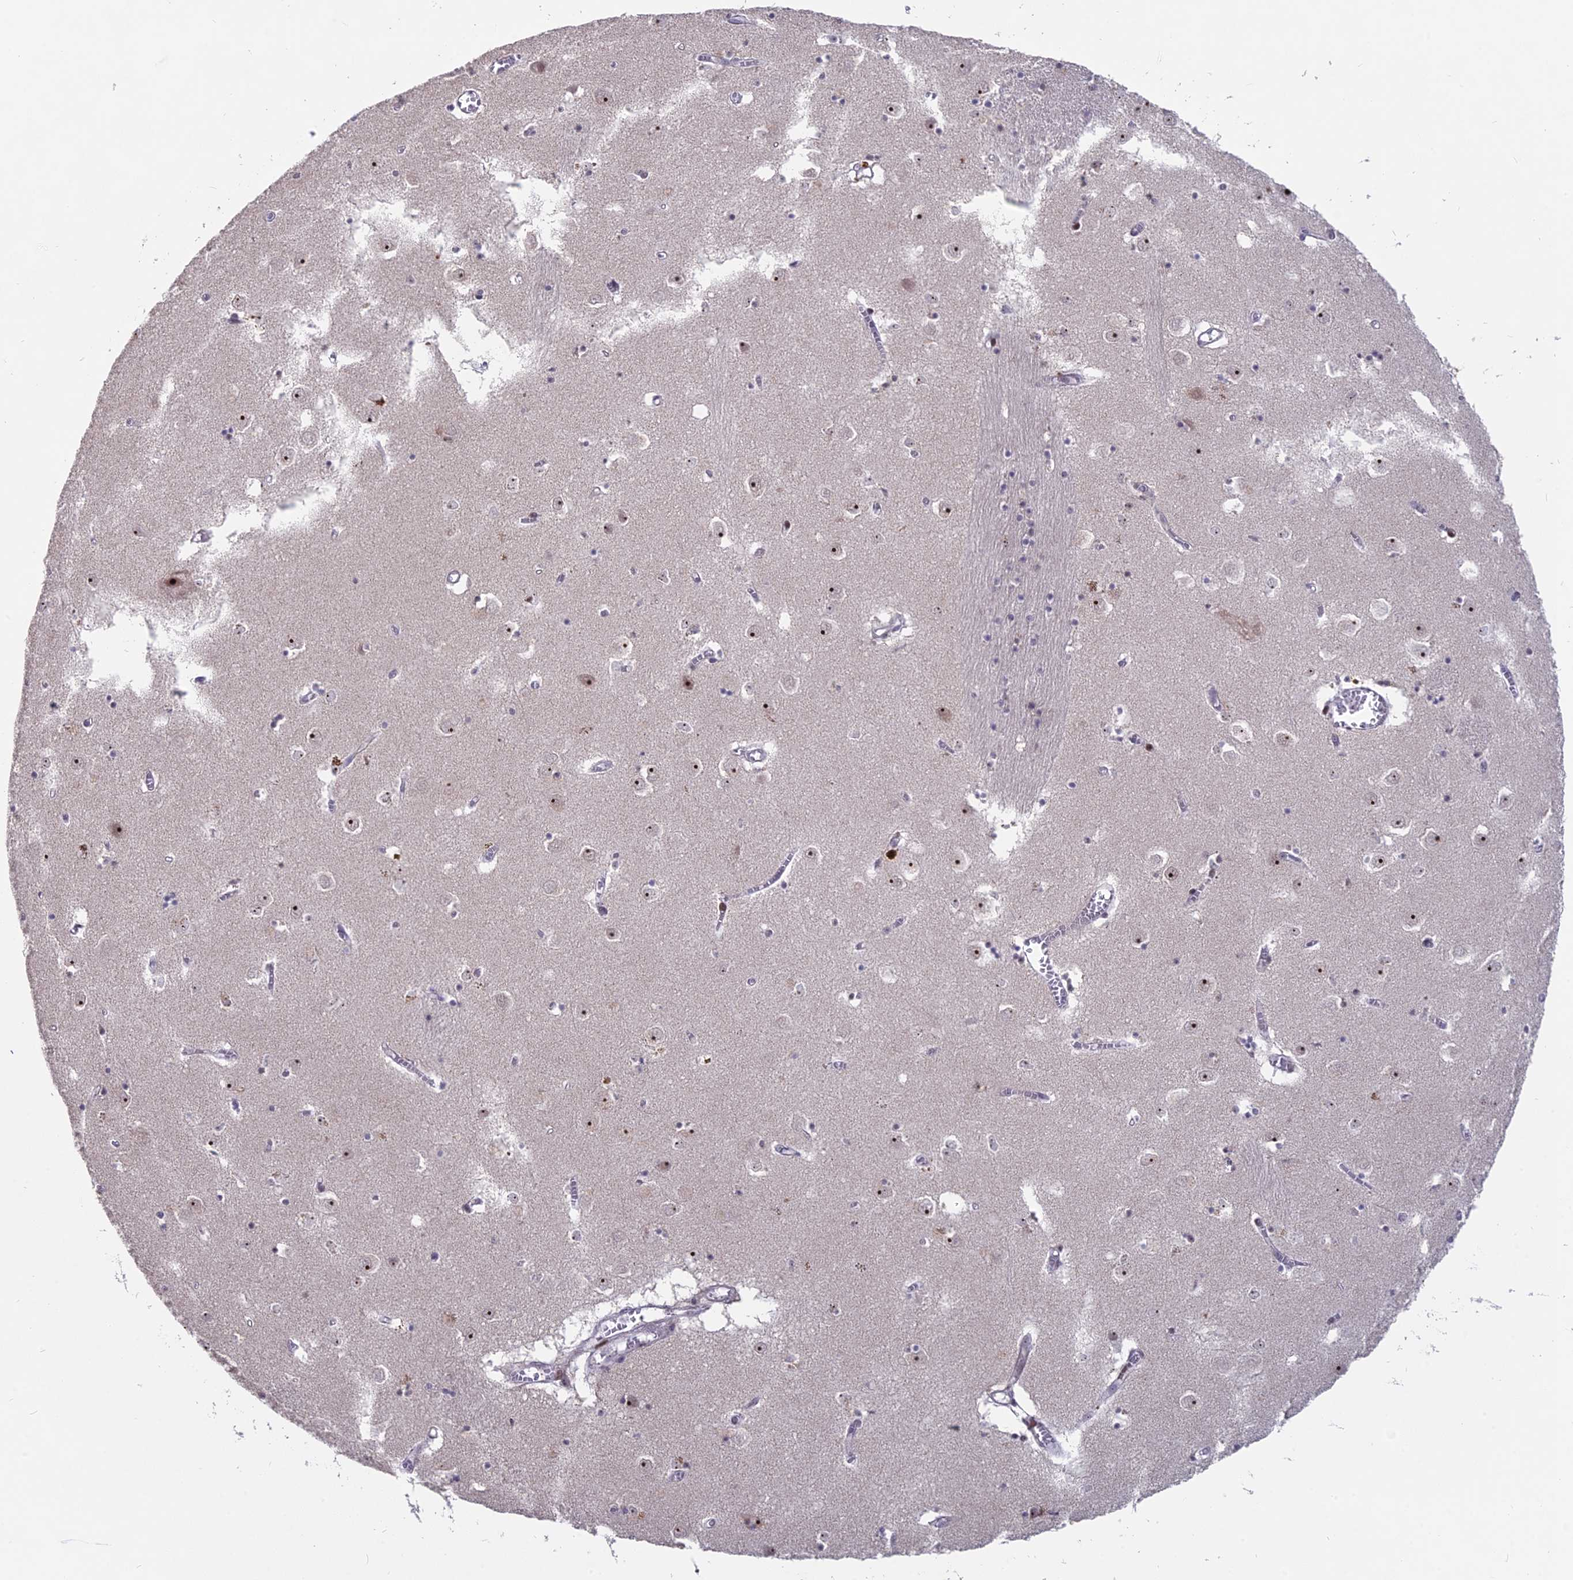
{"staining": {"intensity": "weak", "quantity": "<25%", "location": "nuclear"}, "tissue": "caudate", "cell_type": "Glial cells", "image_type": "normal", "snomed": [{"axis": "morphology", "description": "Normal tissue, NOS"}, {"axis": "topography", "description": "Lateral ventricle wall"}], "caption": "Immunohistochemical staining of normal human caudate shows no significant expression in glial cells.", "gene": "FAM131A", "patient": {"sex": "male", "age": 70}}